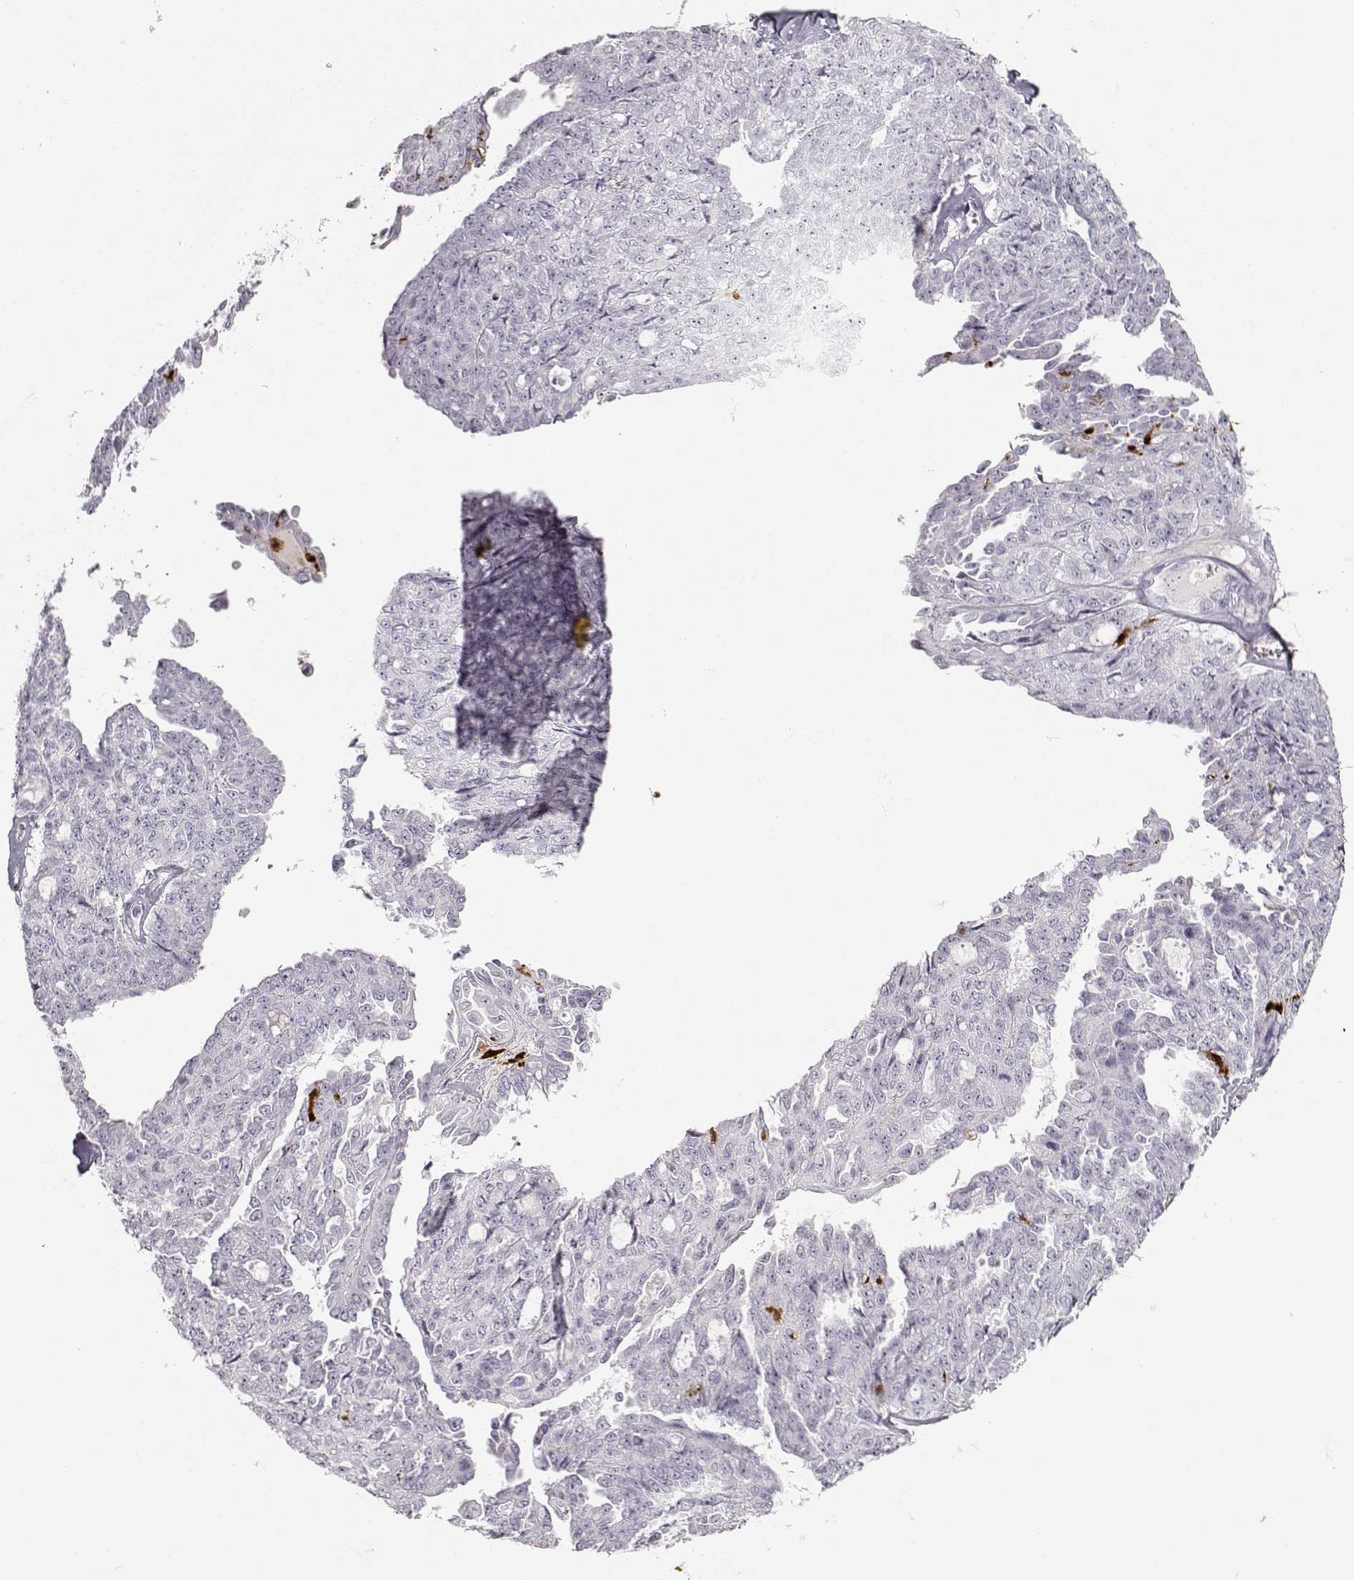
{"staining": {"intensity": "negative", "quantity": "none", "location": "none"}, "tissue": "ovarian cancer", "cell_type": "Tumor cells", "image_type": "cancer", "snomed": [{"axis": "morphology", "description": "Cystadenocarcinoma, serous, NOS"}, {"axis": "topography", "description": "Ovary"}], "caption": "Tumor cells are negative for protein expression in human ovarian cancer (serous cystadenocarcinoma).", "gene": "S100B", "patient": {"sex": "female", "age": 71}}